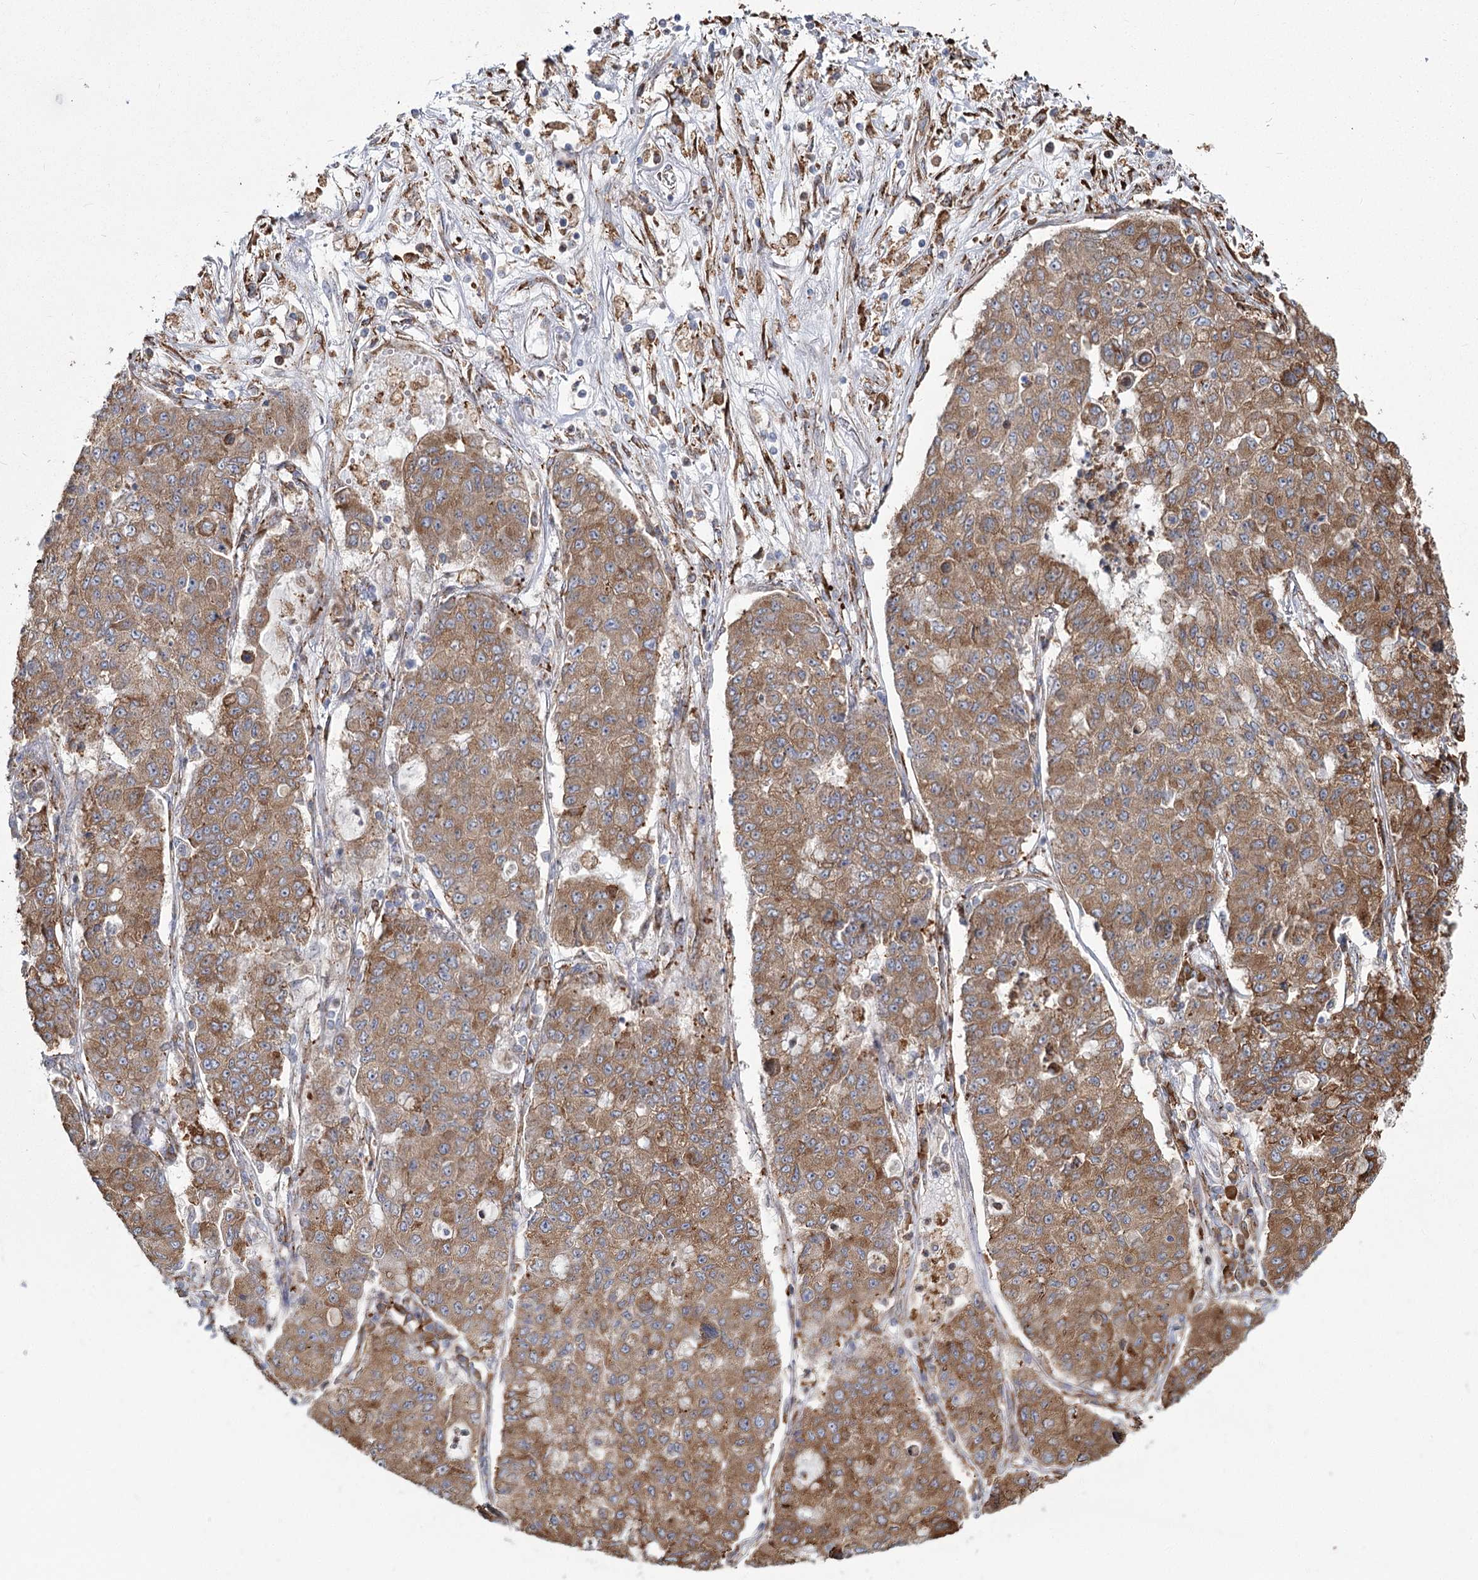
{"staining": {"intensity": "moderate", "quantity": ">75%", "location": "cytoplasmic/membranous"}, "tissue": "lung cancer", "cell_type": "Tumor cells", "image_type": "cancer", "snomed": [{"axis": "morphology", "description": "Squamous cell carcinoma, NOS"}, {"axis": "topography", "description": "Lung"}], "caption": "Protein expression analysis of human lung cancer (squamous cell carcinoma) reveals moderate cytoplasmic/membranous positivity in approximately >75% of tumor cells. Ihc stains the protein of interest in brown and the nuclei are stained blue.", "gene": "ZCCHC9", "patient": {"sex": "male", "age": 74}}